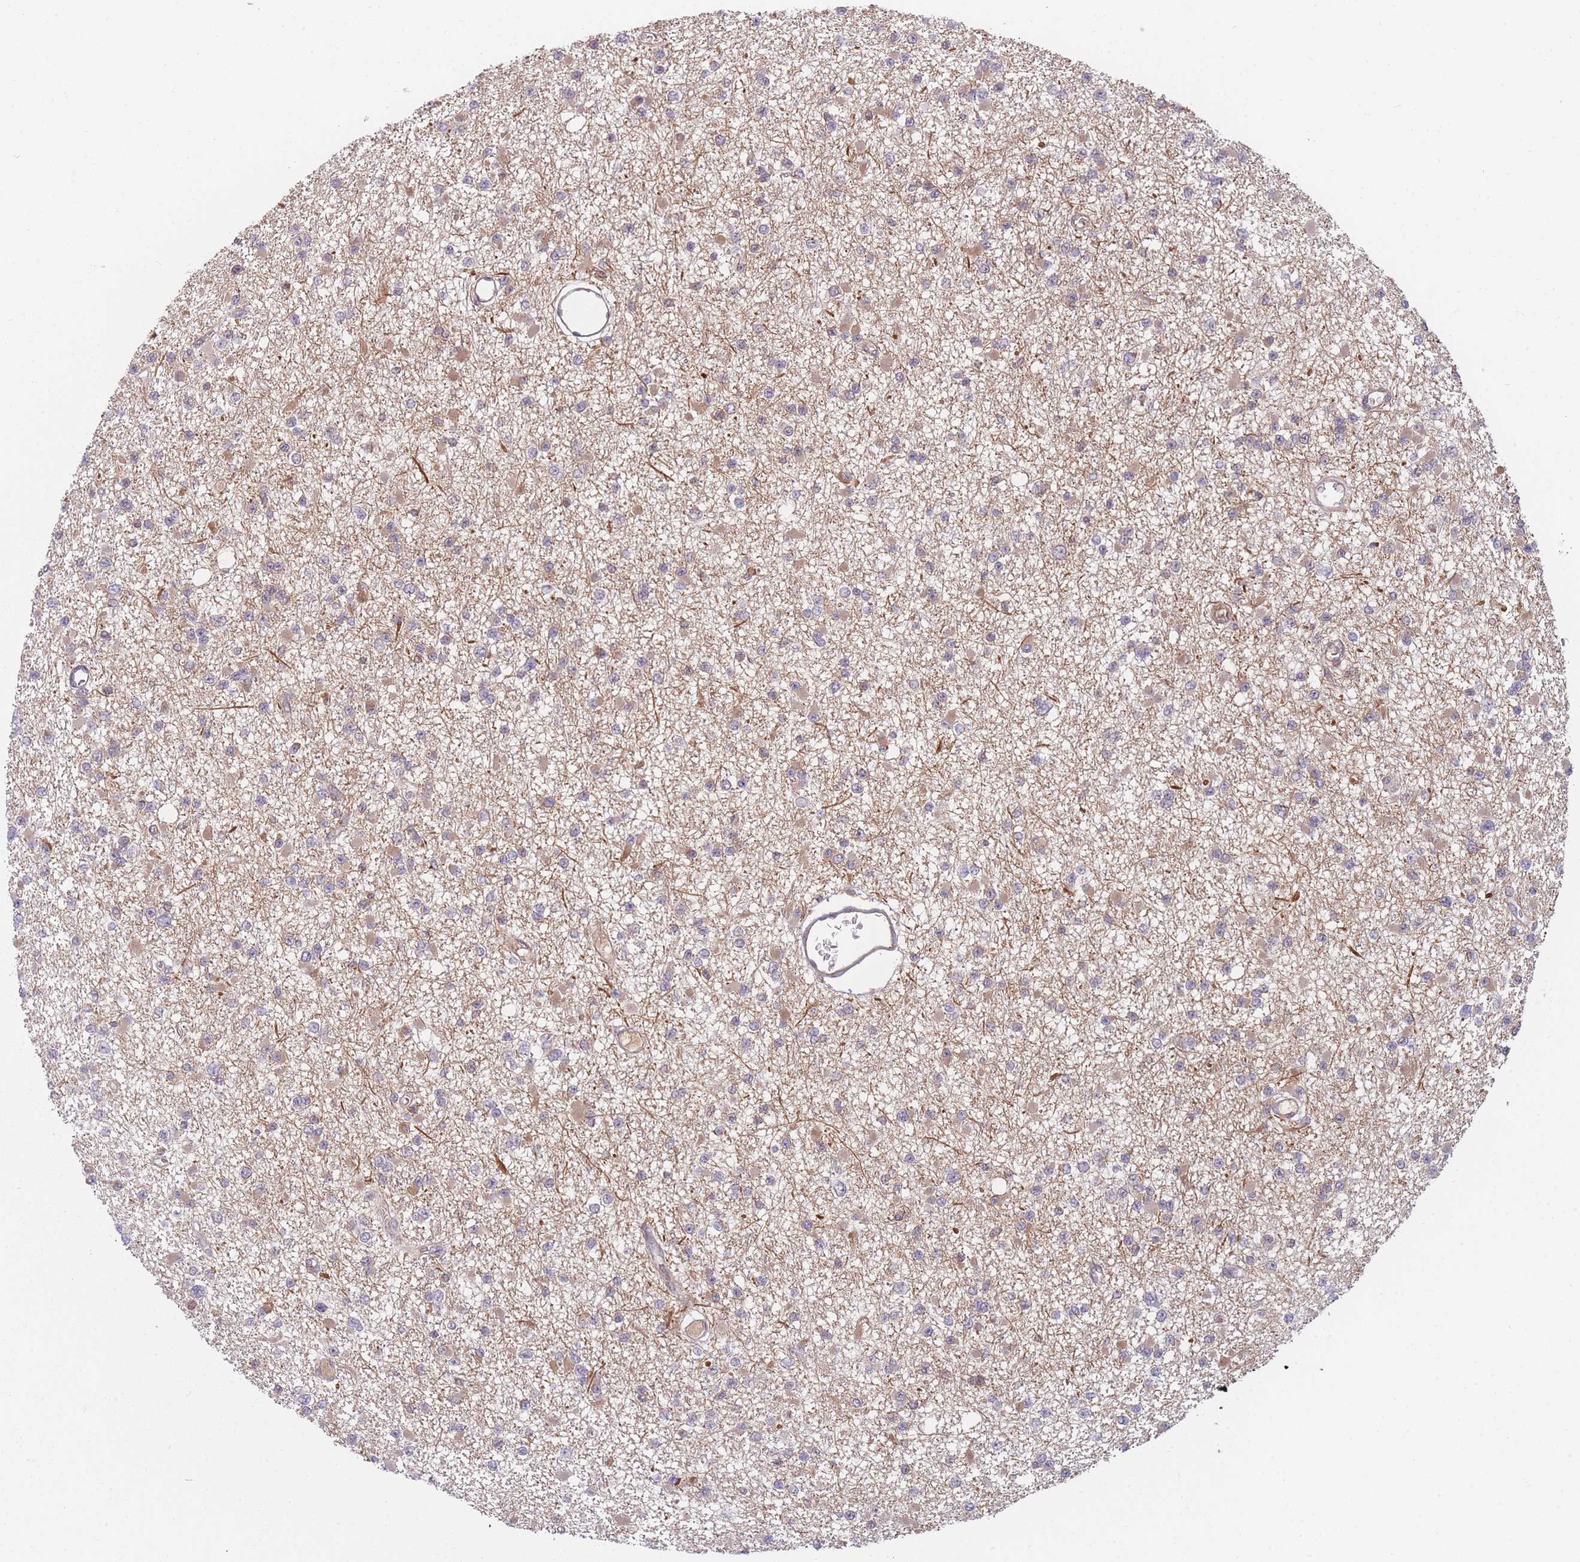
{"staining": {"intensity": "negative", "quantity": "none", "location": "none"}, "tissue": "glioma", "cell_type": "Tumor cells", "image_type": "cancer", "snomed": [{"axis": "morphology", "description": "Glioma, malignant, Low grade"}, {"axis": "topography", "description": "Brain"}], "caption": "The photomicrograph displays no staining of tumor cells in malignant low-grade glioma.", "gene": "FAM153A", "patient": {"sex": "female", "age": 22}}